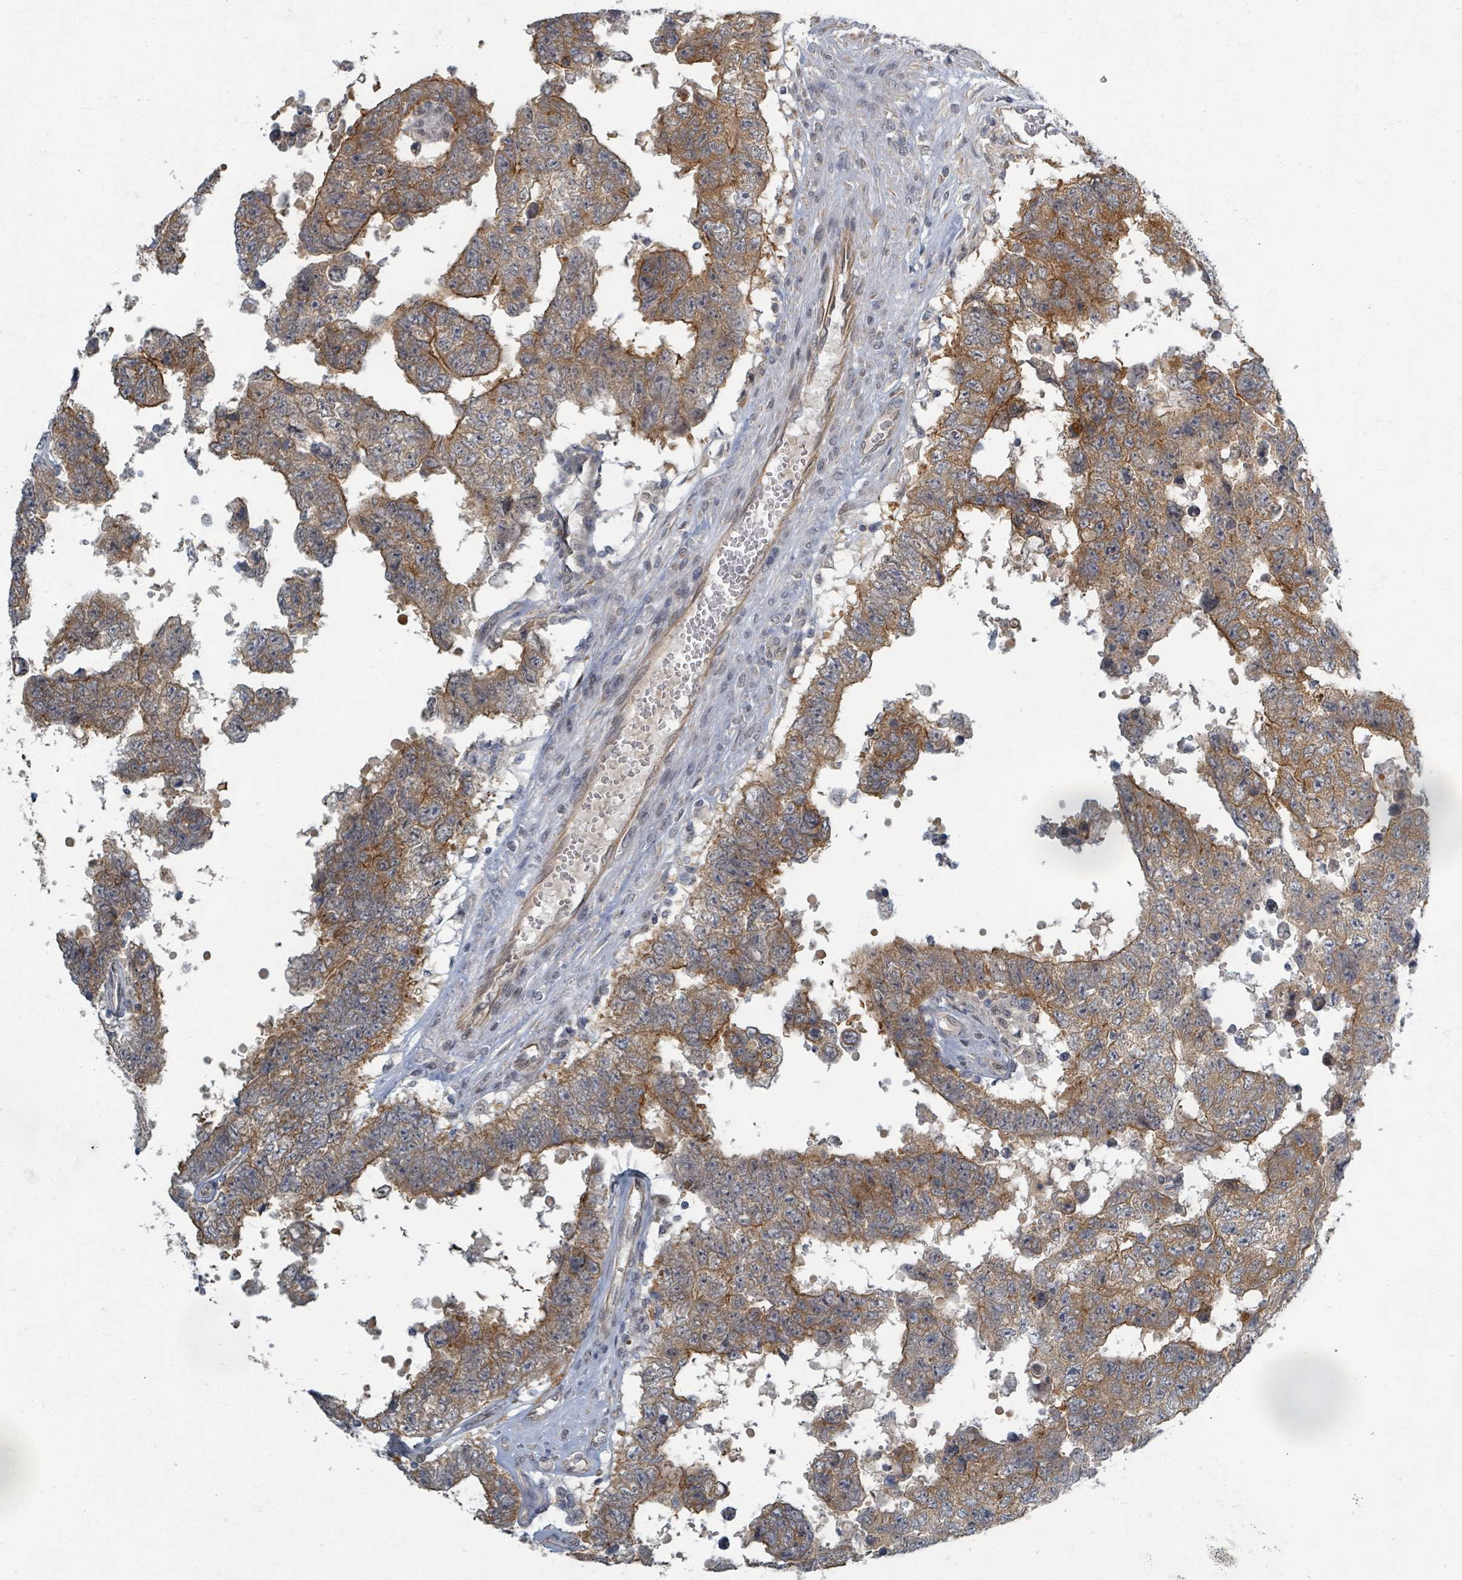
{"staining": {"intensity": "moderate", "quantity": ">75%", "location": "cytoplasmic/membranous"}, "tissue": "testis cancer", "cell_type": "Tumor cells", "image_type": "cancer", "snomed": [{"axis": "morphology", "description": "Normal tissue, NOS"}, {"axis": "morphology", "description": "Carcinoma, Embryonal, NOS"}, {"axis": "topography", "description": "Testis"}, {"axis": "topography", "description": "Epididymis"}], "caption": "DAB immunohistochemical staining of human testis cancer (embryonal carcinoma) displays moderate cytoplasmic/membranous protein positivity in approximately >75% of tumor cells. Nuclei are stained in blue.", "gene": "INTS15", "patient": {"sex": "male", "age": 25}}